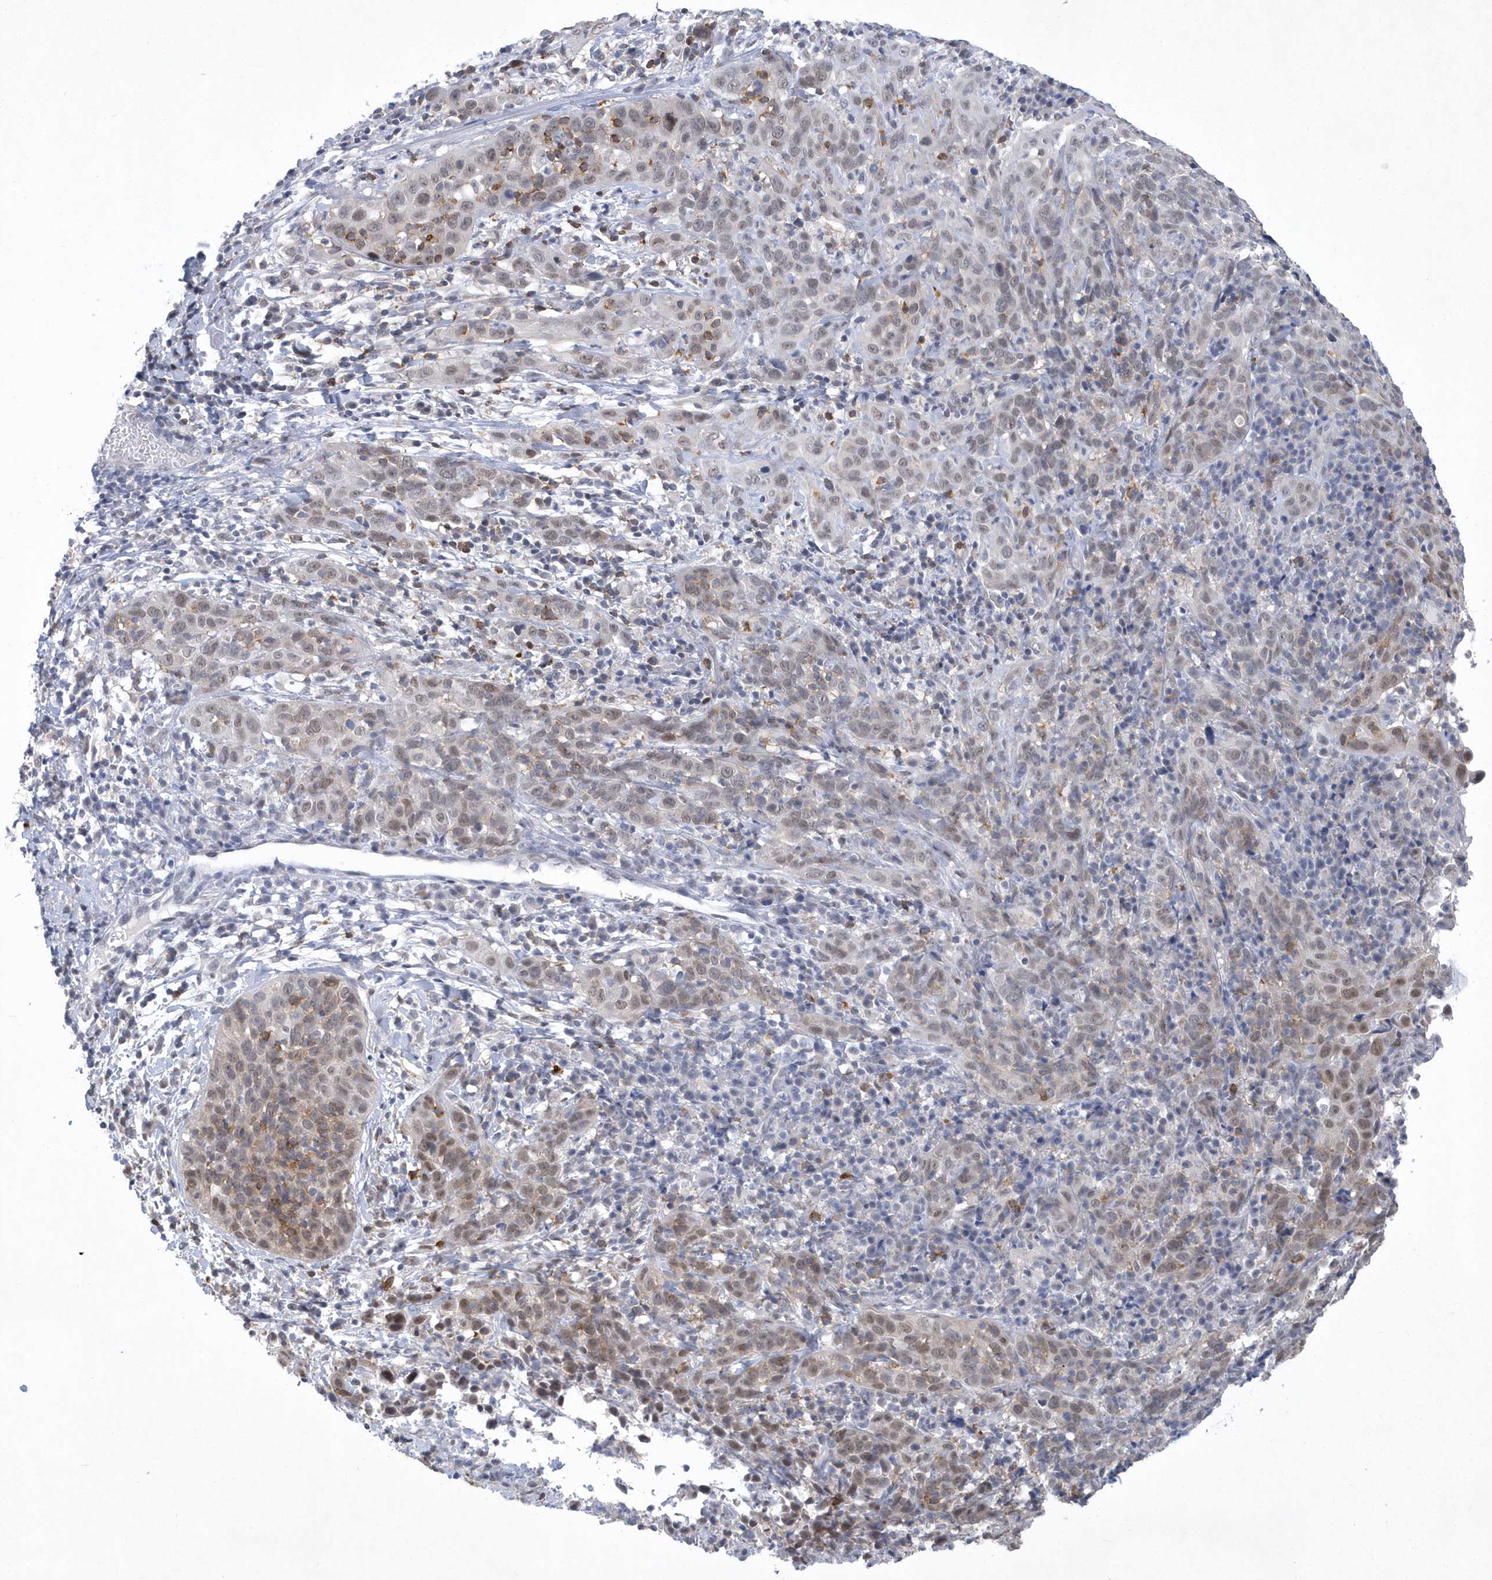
{"staining": {"intensity": "moderate", "quantity": "<25%", "location": "cytoplasmic/membranous"}, "tissue": "cervical cancer", "cell_type": "Tumor cells", "image_type": "cancer", "snomed": [{"axis": "morphology", "description": "Squamous cell carcinoma, NOS"}, {"axis": "topography", "description": "Cervix"}], "caption": "Cervical cancer (squamous cell carcinoma) stained with DAB (3,3'-diaminobenzidine) immunohistochemistry displays low levels of moderate cytoplasmic/membranous staining in approximately <25% of tumor cells.", "gene": "SRGAP3", "patient": {"sex": "female", "age": 46}}